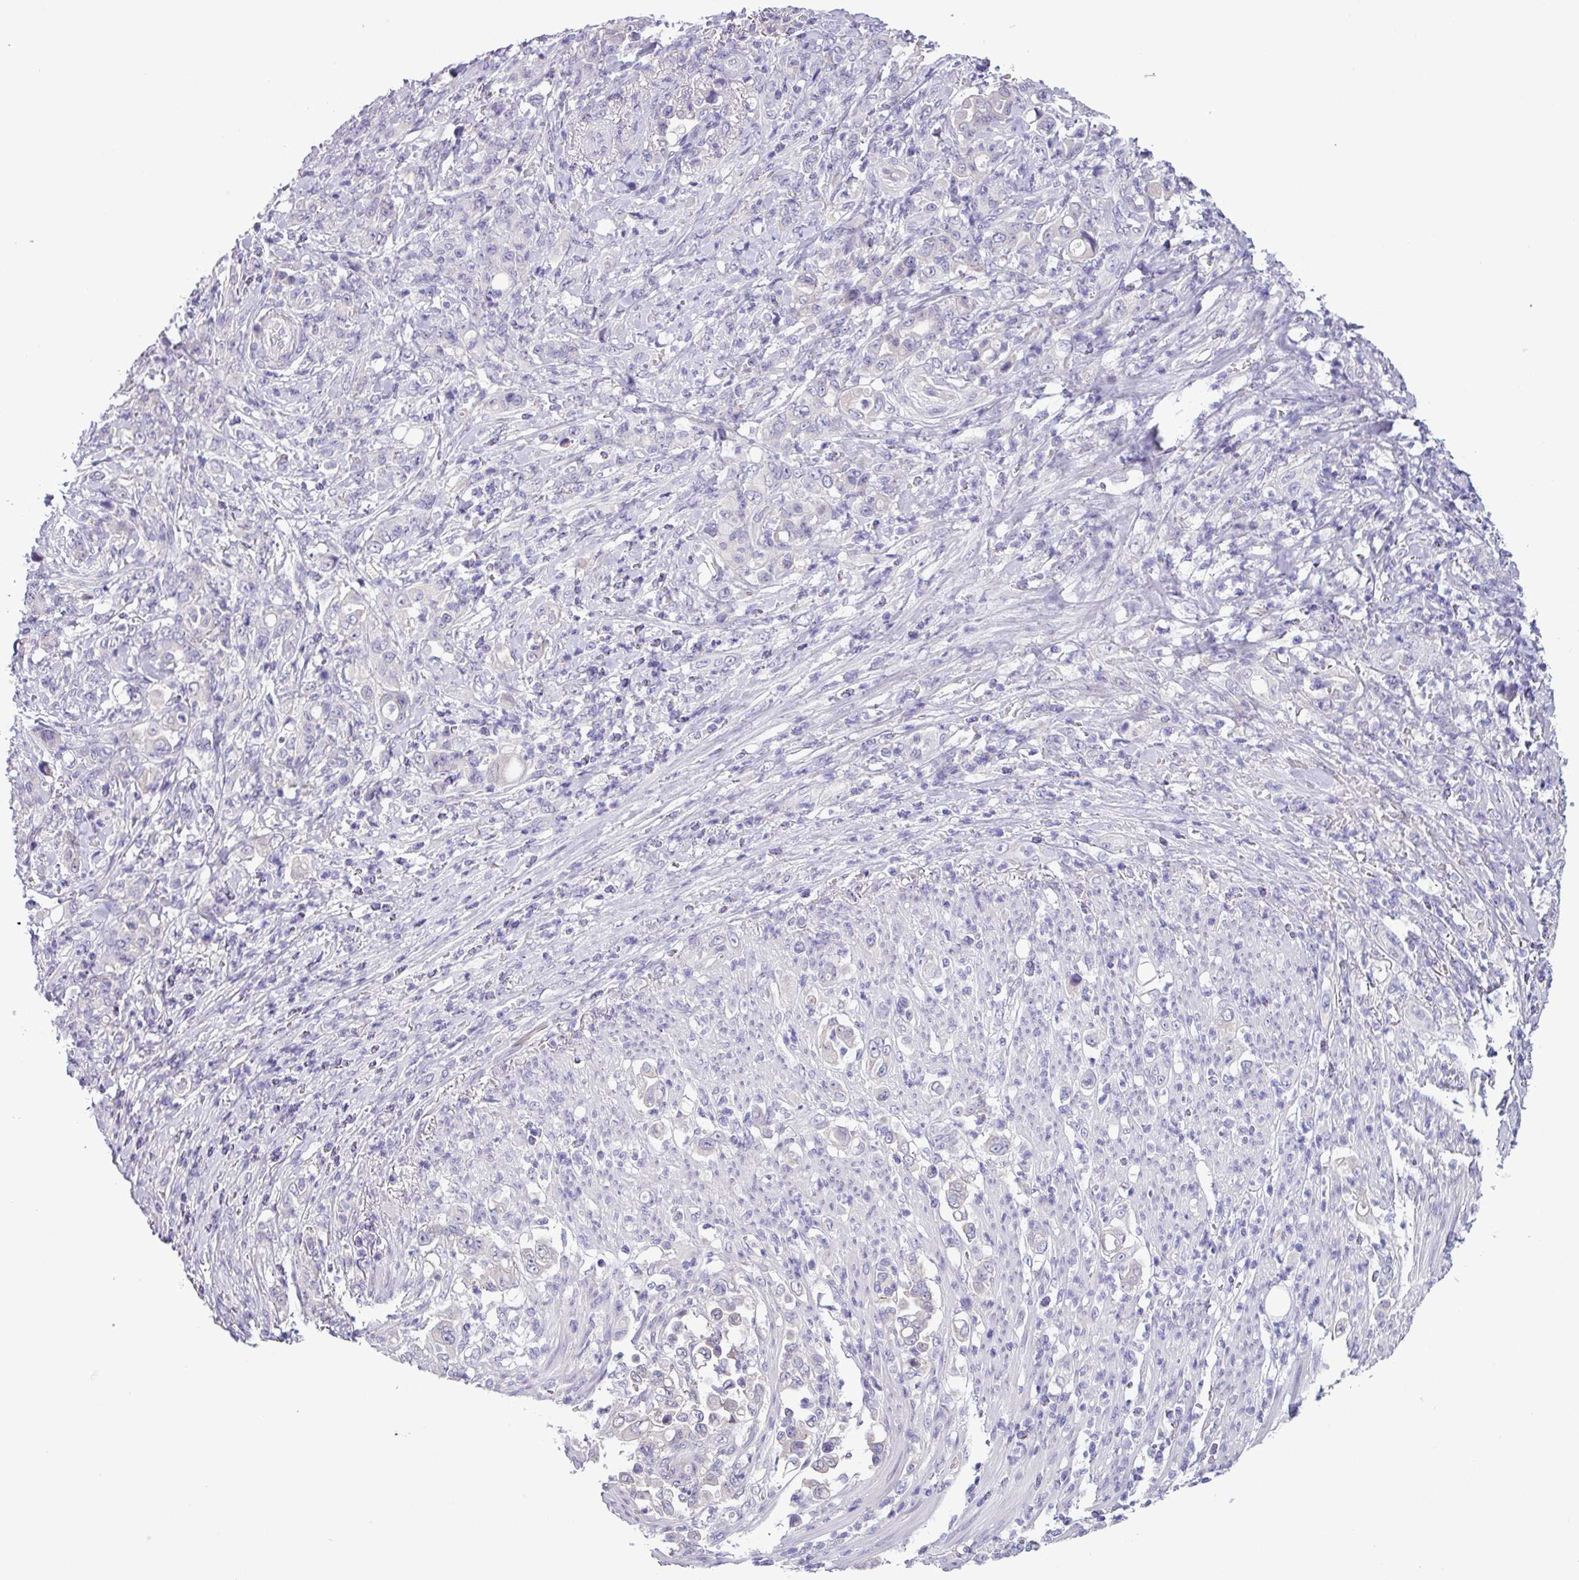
{"staining": {"intensity": "negative", "quantity": "none", "location": "none"}, "tissue": "stomach cancer", "cell_type": "Tumor cells", "image_type": "cancer", "snomed": [{"axis": "morphology", "description": "Normal tissue, NOS"}, {"axis": "morphology", "description": "Adenocarcinoma, NOS"}, {"axis": "topography", "description": "Stomach"}], "caption": "Immunohistochemistry (IHC) of human adenocarcinoma (stomach) shows no expression in tumor cells.", "gene": "C20orf27", "patient": {"sex": "female", "age": 79}}